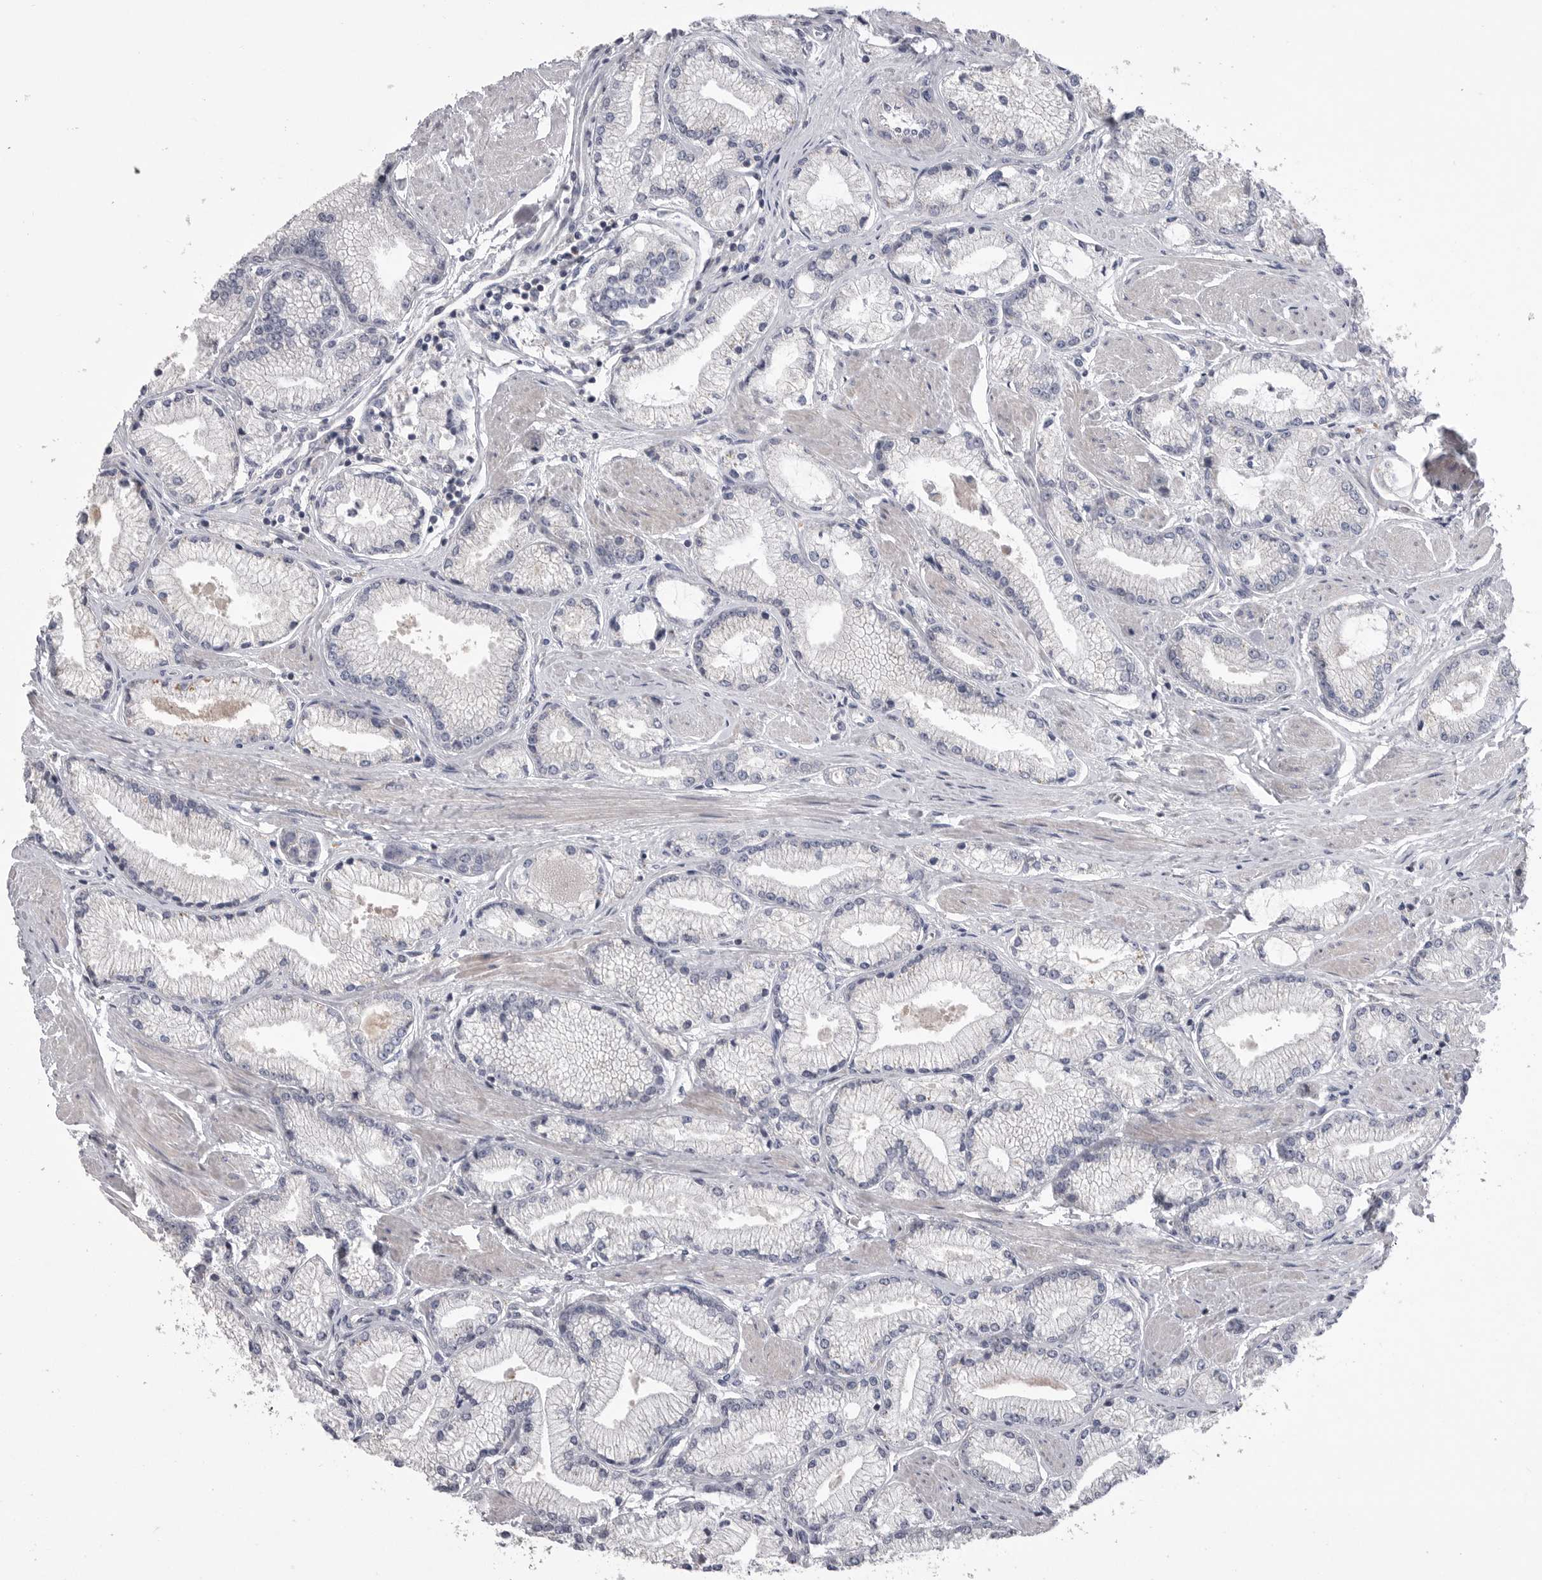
{"staining": {"intensity": "negative", "quantity": "none", "location": "none"}, "tissue": "prostate cancer", "cell_type": "Tumor cells", "image_type": "cancer", "snomed": [{"axis": "morphology", "description": "Adenocarcinoma, High grade"}, {"axis": "topography", "description": "Prostate"}], "caption": "Tumor cells are negative for protein expression in human prostate adenocarcinoma (high-grade).", "gene": "CRP", "patient": {"sex": "male", "age": 50}}